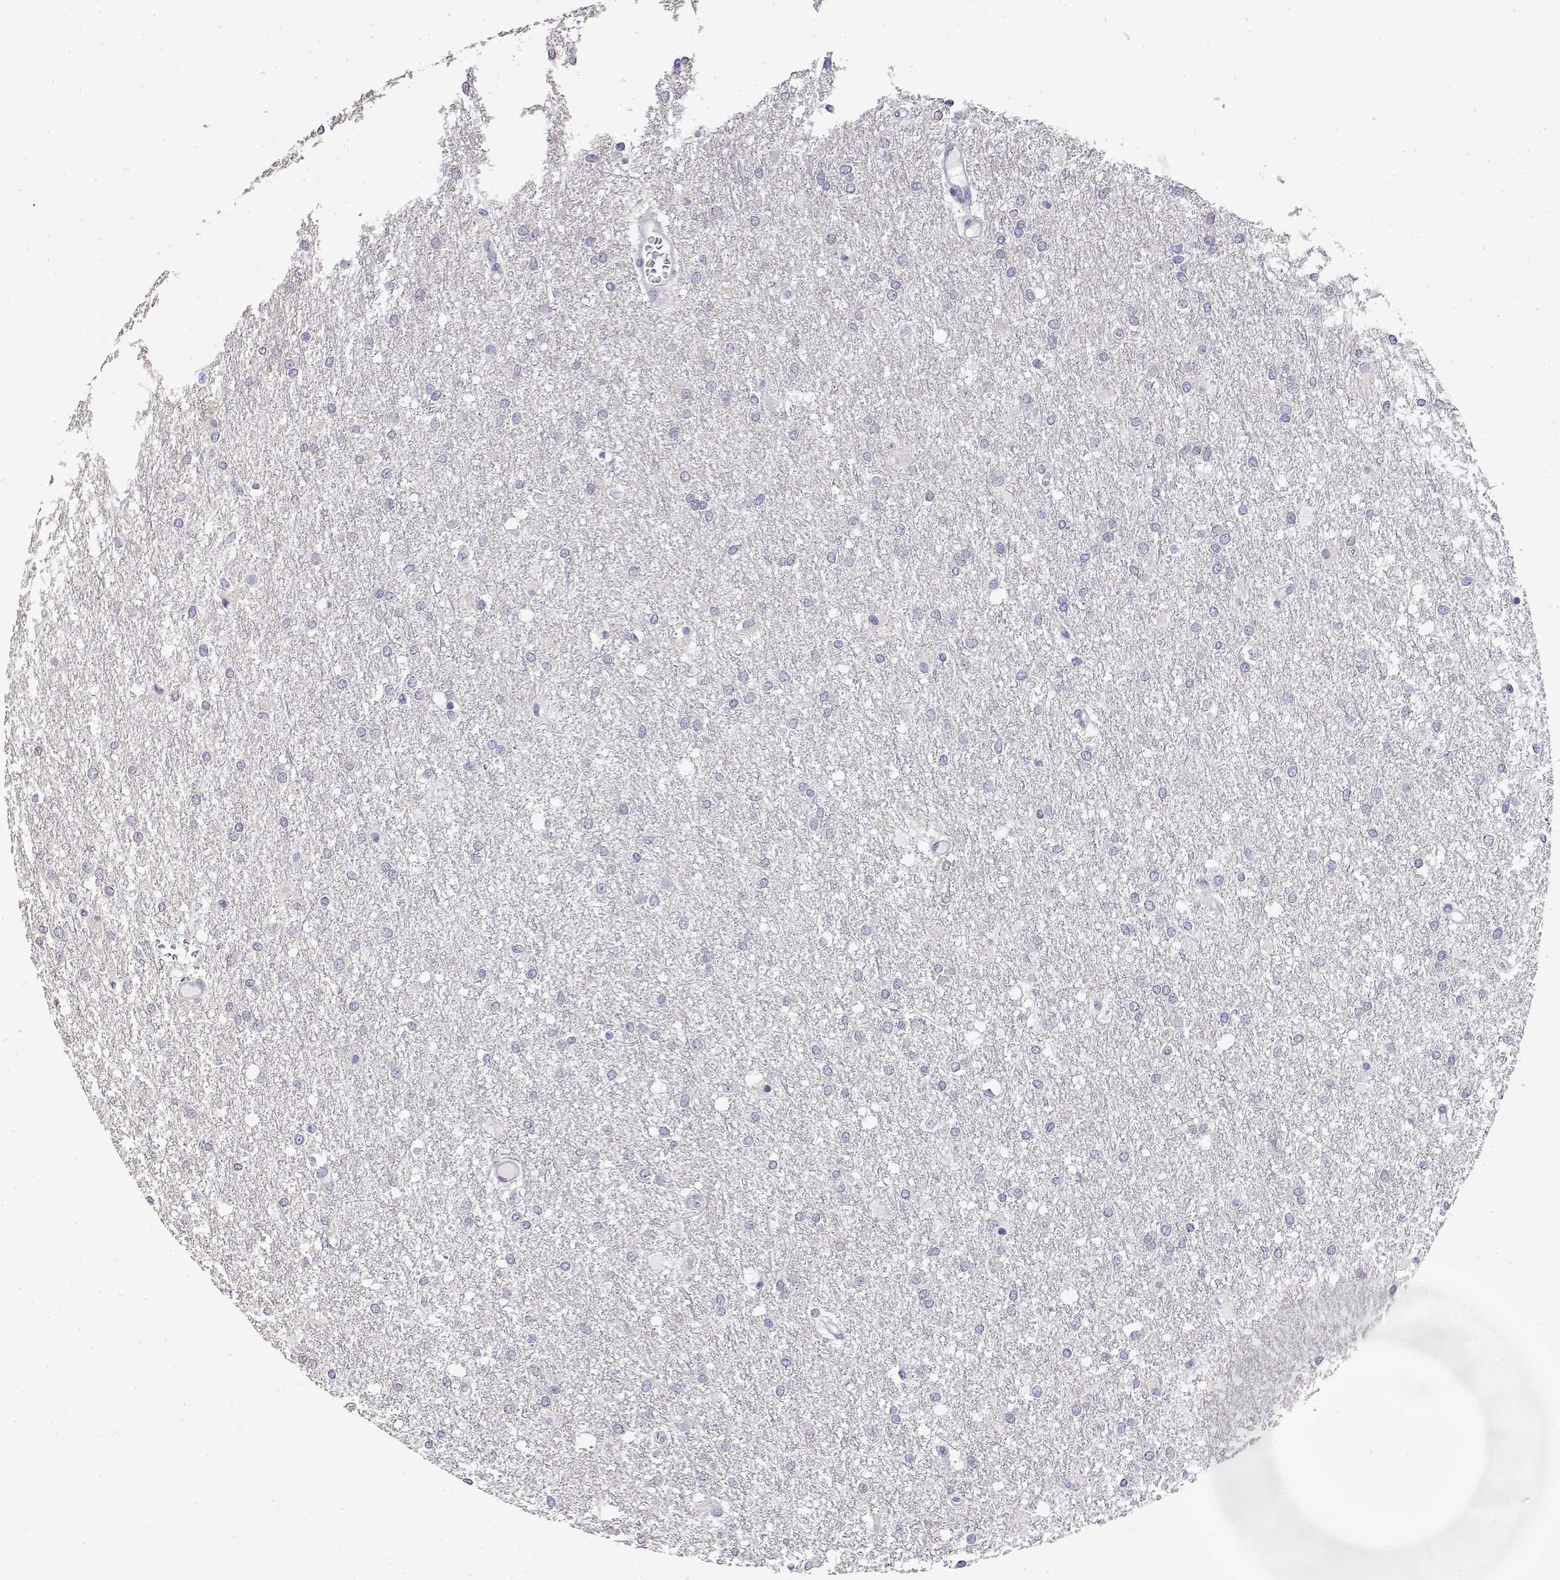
{"staining": {"intensity": "negative", "quantity": "none", "location": "none"}, "tissue": "glioma", "cell_type": "Tumor cells", "image_type": "cancer", "snomed": [{"axis": "morphology", "description": "Glioma, malignant, High grade"}, {"axis": "topography", "description": "Brain"}], "caption": "This image is of glioma stained with immunohistochemistry (IHC) to label a protein in brown with the nuclei are counter-stained blue. There is no positivity in tumor cells. The staining is performed using DAB brown chromogen with nuclei counter-stained in using hematoxylin.", "gene": "LY6D", "patient": {"sex": "female", "age": 61}}